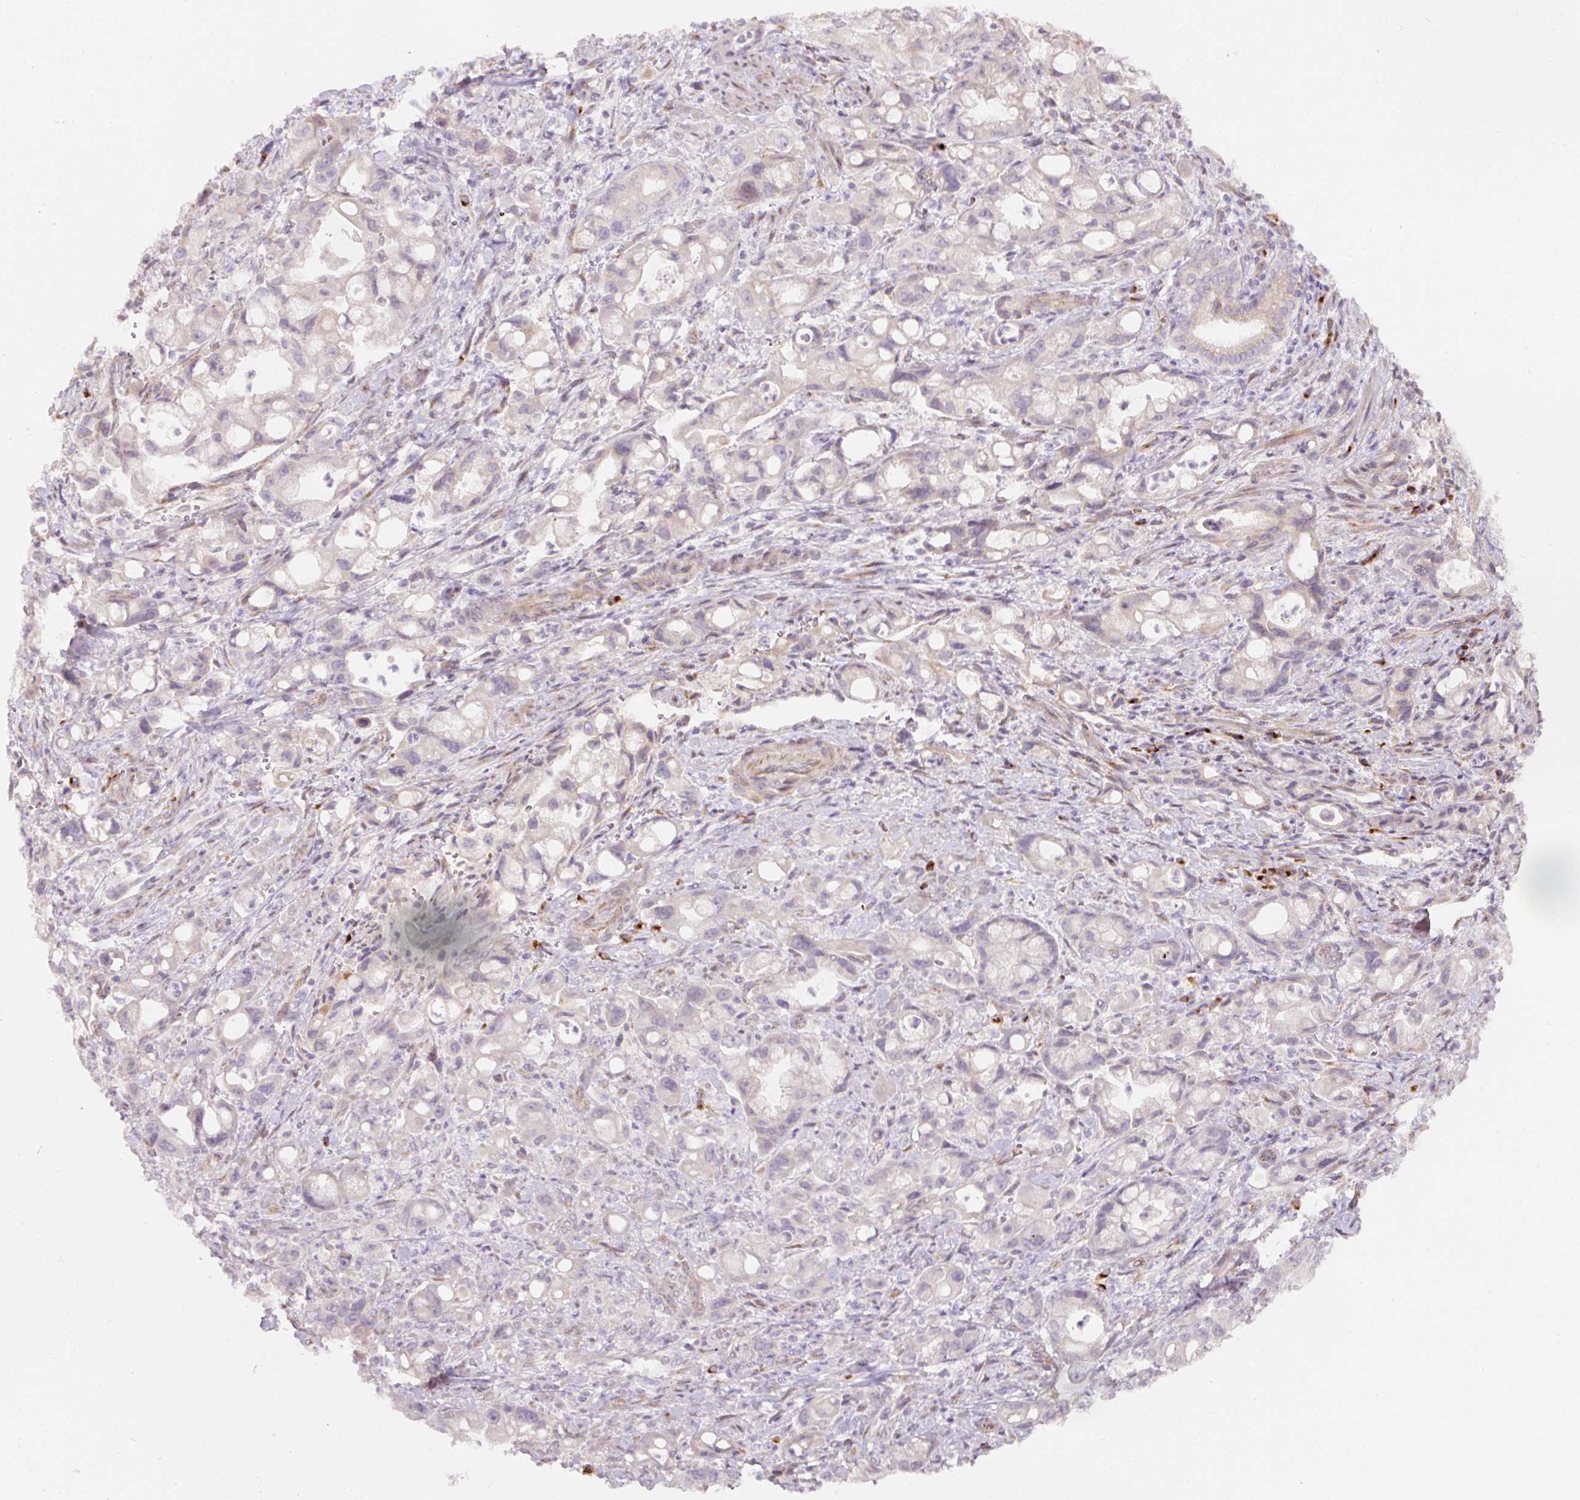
{"staining": {"intensity": "weak", "quantity": "<25%", "location": "cytoplasmic/membranous"}, "tissue": "pancreatic cancer", "cell_type": "Tumor cells", "image_type": "cancer", "snomed": [{"axis": "morphology", "description": "Adenocarcinoma, NOS"}, {"axis": "topography", "description": "Pancreas"}], "caption": "Tumor cells show no significant protein positivity in pancreatic cancer (adenocarcinoma).", "gene": "NBPF11", "patient": {"sex": "male", "age": 68}}